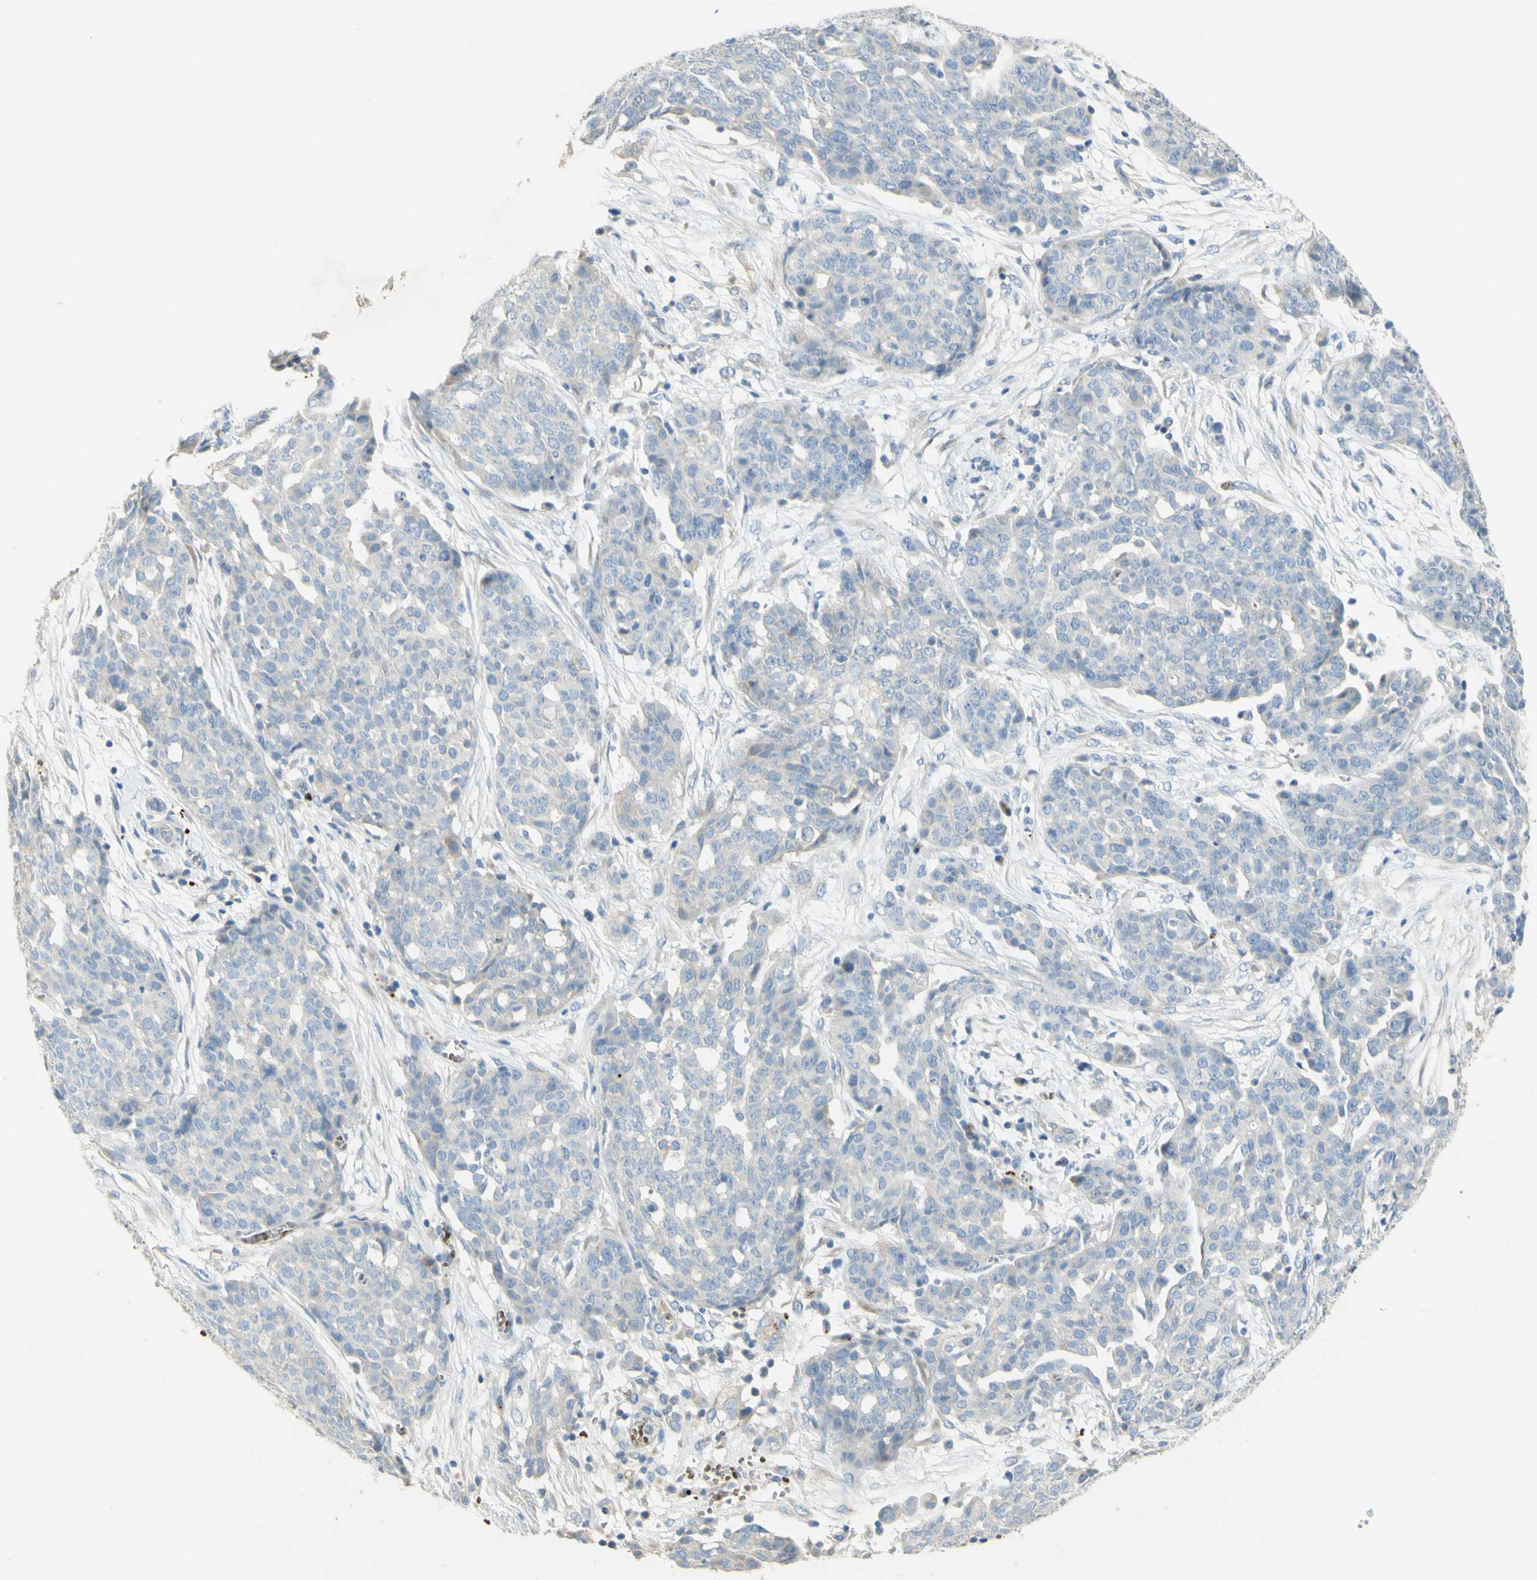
{"staining": {"intensity": "negative", "quantity": "none", "location": "none"}, "tissue": "ovarian cancer", "cell_type": "Tumor cells", "image_type": "cancer", "snomed": [{"axis": "morphology", "description": "Cystadenocarcinoma, serous, NOS"}, {"axis": "topography", "description": "Soft tissue"}, {"axis": "topography", "description": "Ovary"}], "caption": "A histopathology image of ovarian cancer (serous cystadenocarcinoma) stained for a protein demonstrates no brown staining in tumor cells.", "gene": "GAN", "patient": {"sex": "female", "age": 57}}